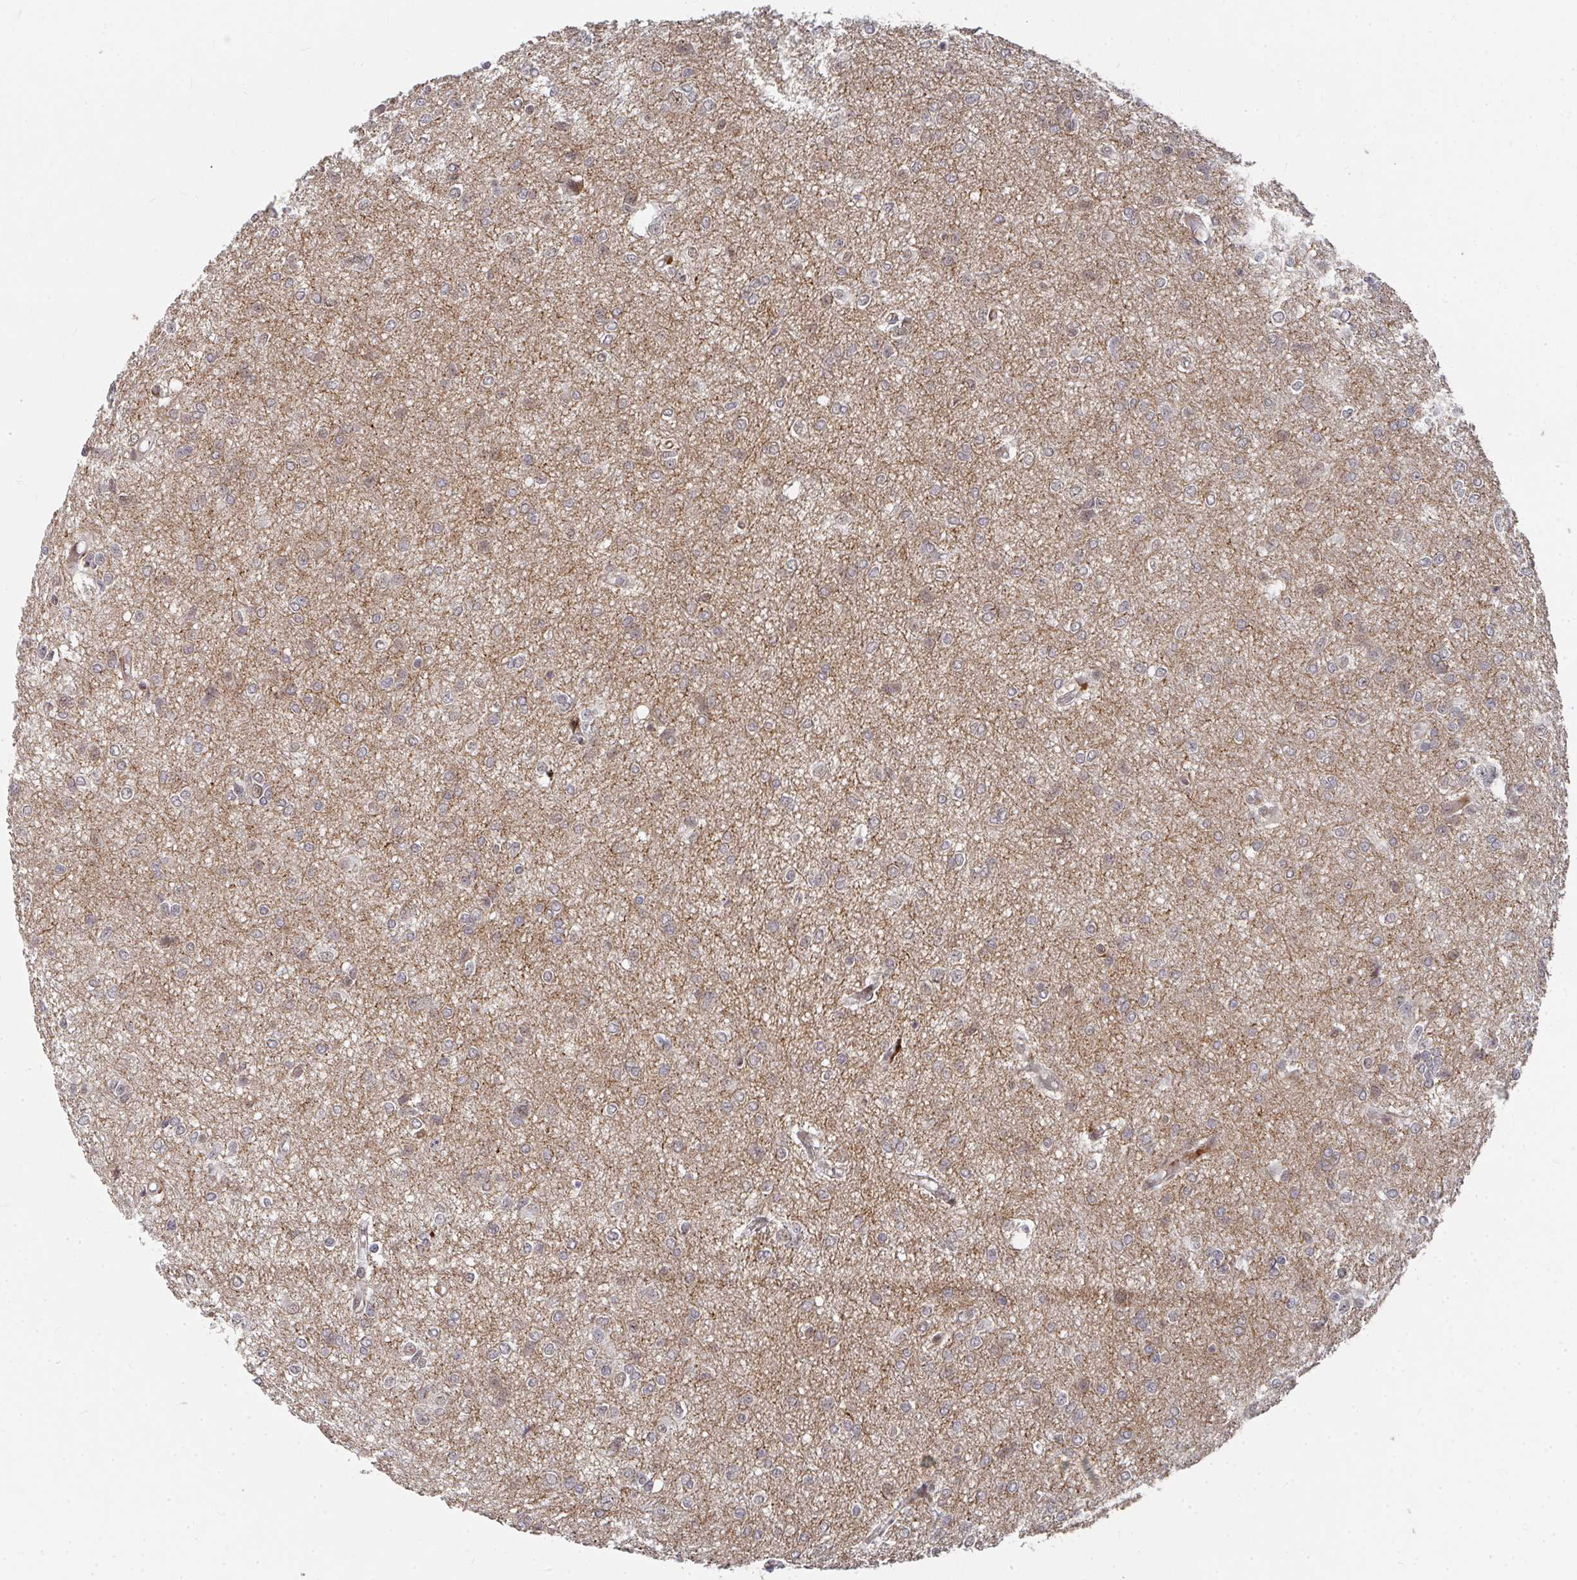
{"staining": {"intensity": "weak", "quantity": "25%-75%", "location": "cytoplasmic/membranous"}, "tissue": "glioma", "cell_type": "Tumor cells", "image_type": "cancer", "snomed": [{"axis": "morphology", "description": "Glioma, malignant, Low grade"}, {"axis": "topography", "description": "Brain"}], "caption": "This is an image of immunohistochemistry staining of malignant glioma (low-grade), which shows weak expression in the cytoplasmic/membranous of tumor cells.", "gene": "RBBP5", "patient": {"sex": "male", "age": 26}}